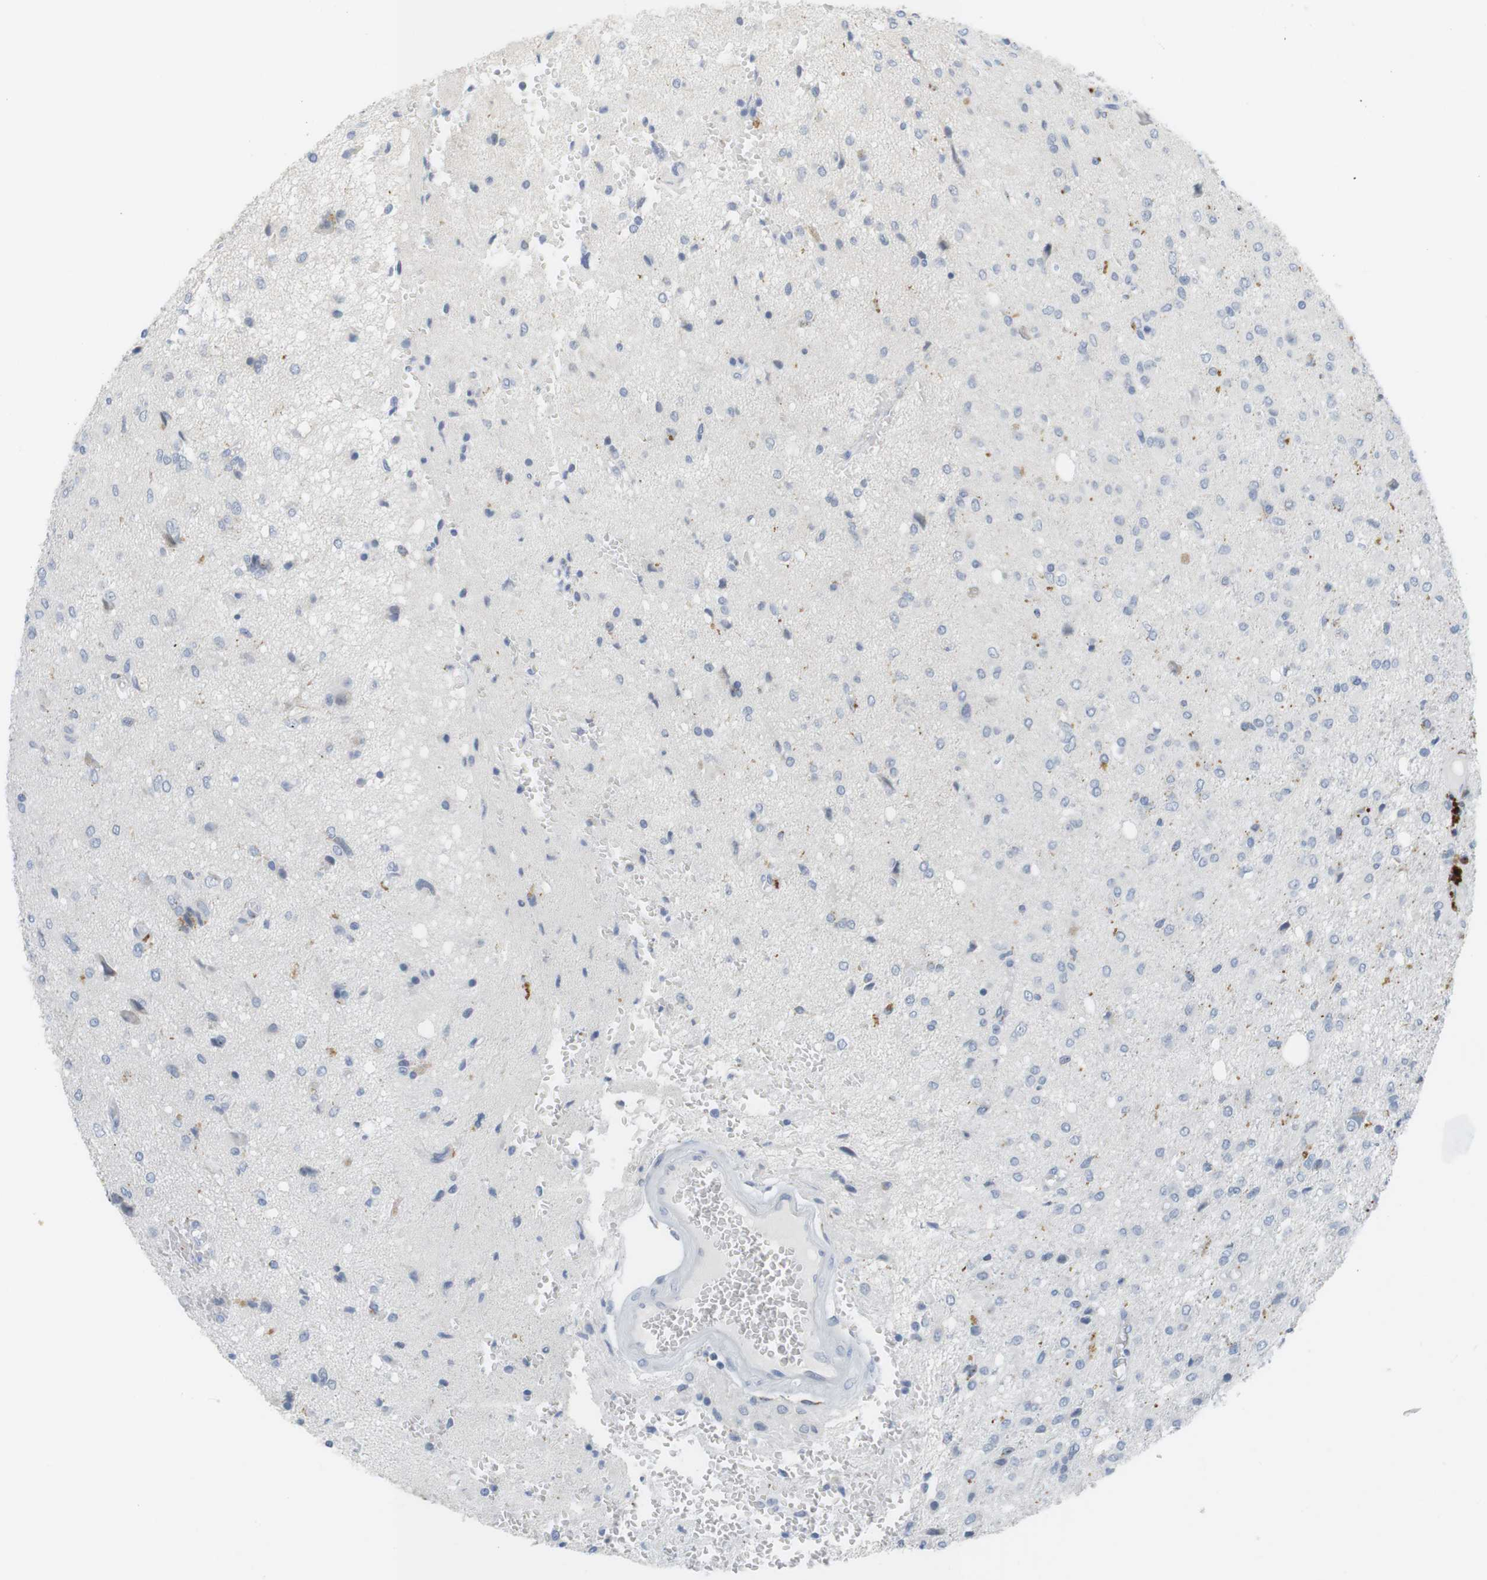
{"staining": {"intensity": "negative", "quantity": "none", "location": "none"}, "tissue": "glioma", "cell_type": "Tumor cells", "image_type": "cancer", "snomed": [{"axis": "morphology", "description": "Glioma, malignant, High grade"}, {"axis": "topography", "description": "Brain"}], "caption": "Glioma was stained to show a protein in brown. There is no significant positivity in tumor cells. The staining was performed using DAB to visualize the protein expression in brown, while the nuclei were stained in blue with hematoxylin (Magnification: 20x).", "gene": "YIPF1", "patient": {"sex": "female", "age": 59}}